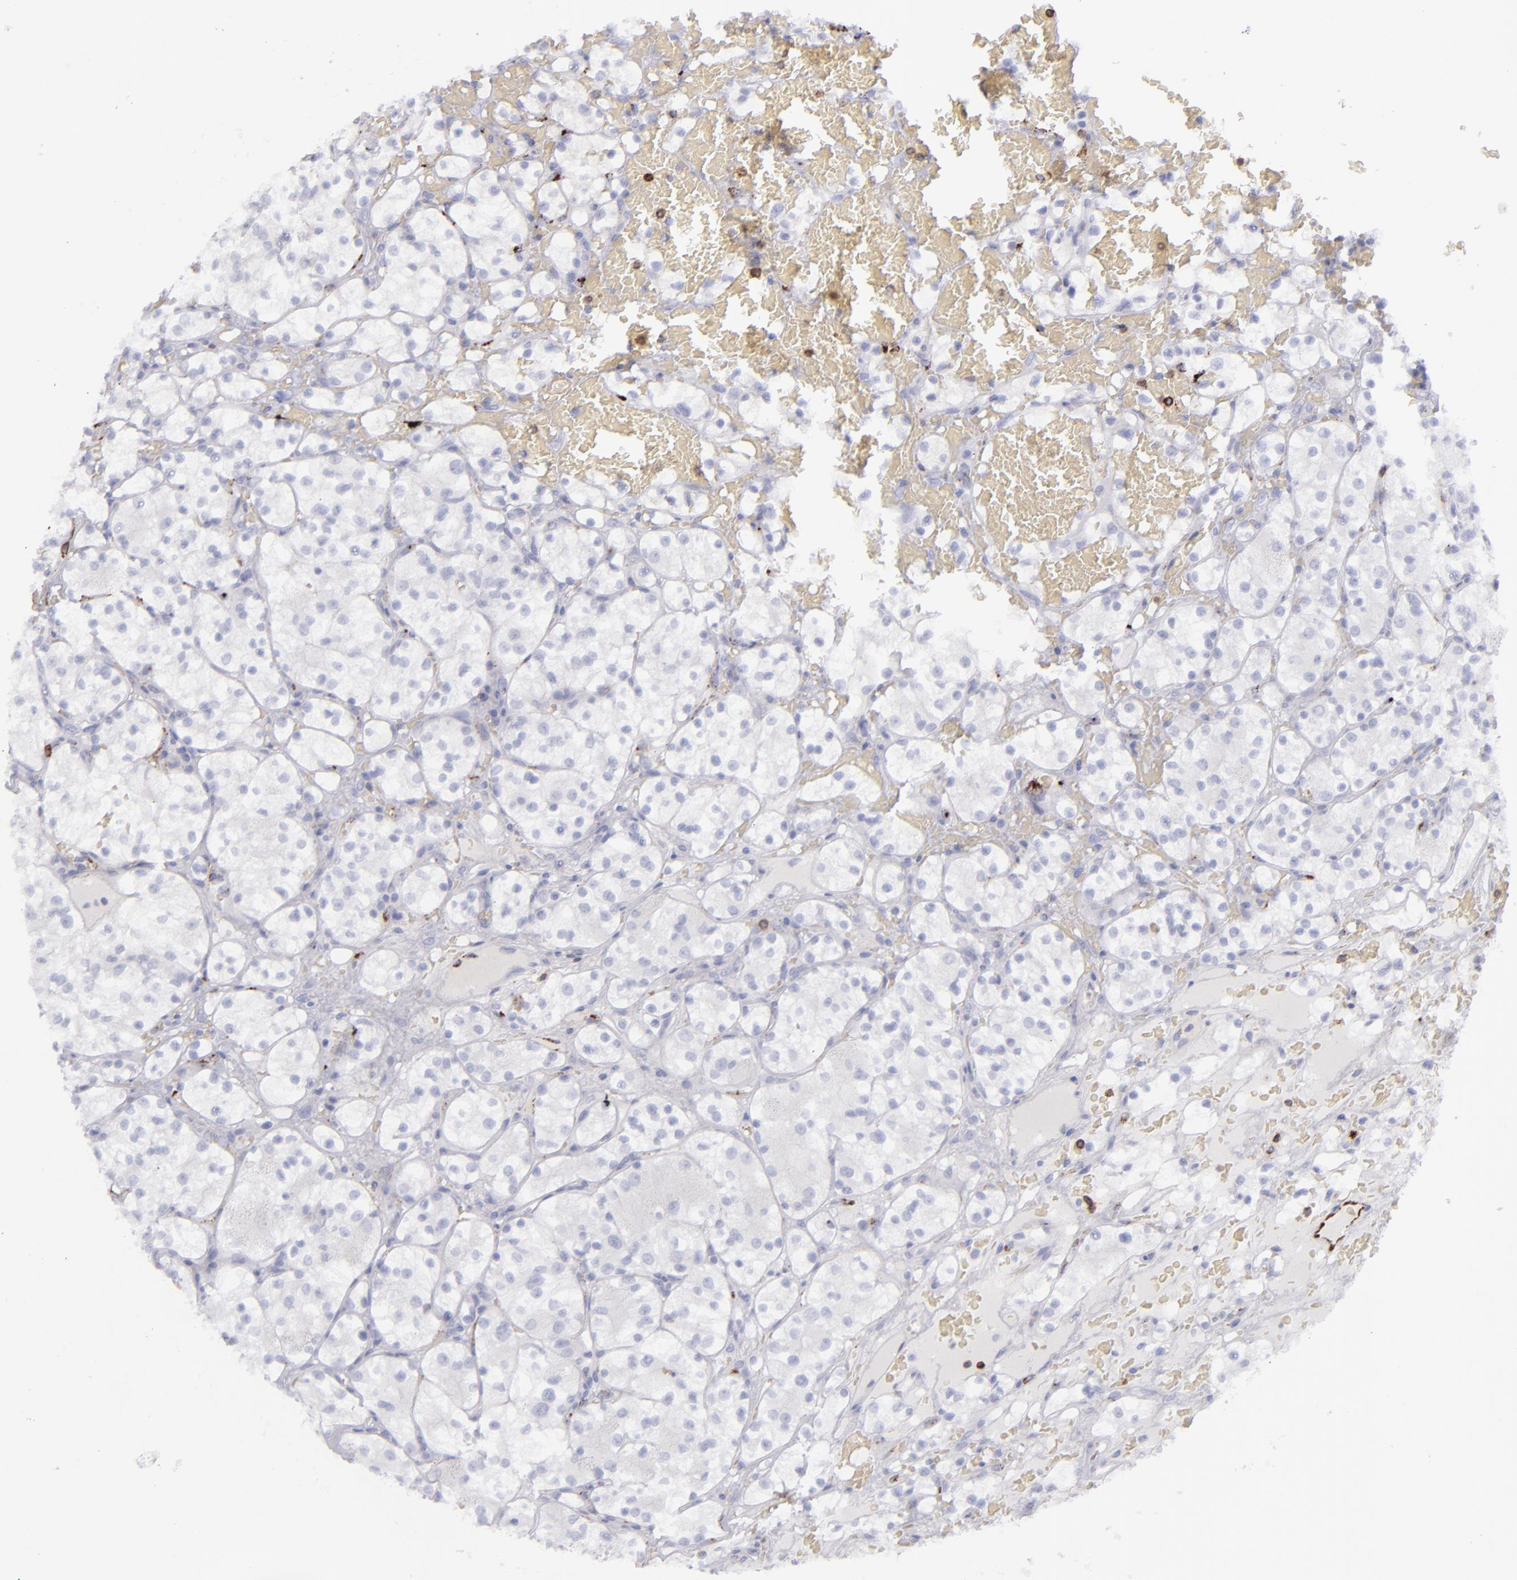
{"staining": {"intensity": "negative", "quantity": "none", "location": "none"}, "tissue": "renal cancer", "cell_type": "Tumor cells", "image_type": "cancer", "snomed": [{"axis": "morphology", "description": "Adenocarcinoma, NOS"}, {"axis": "topography", "description": "Kidney"}], "caption": "An image of human renal adenocarcinoma is negative for staining in tumor cells.", "gene": "CD27", "patient": {"sex": "female", "age": 60}}